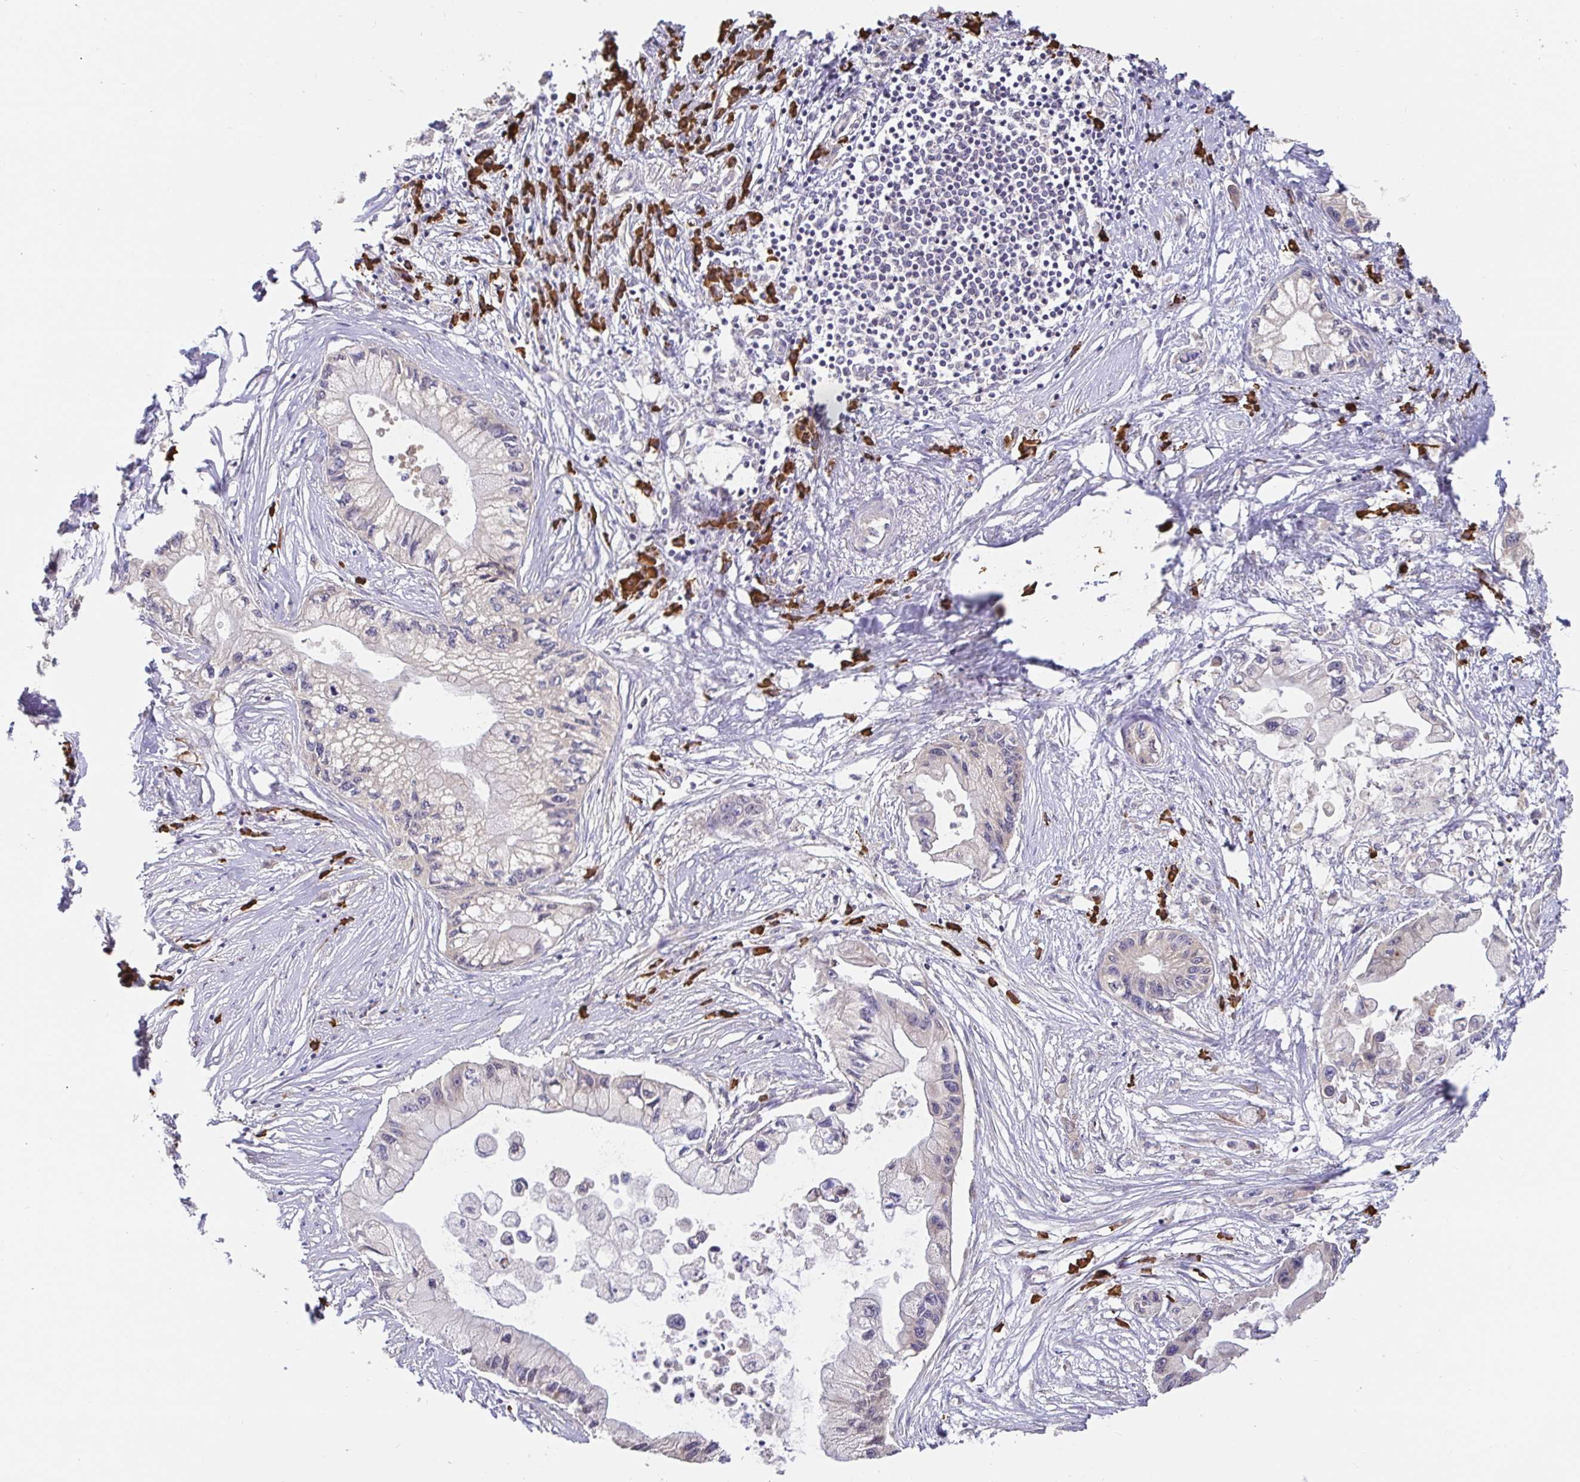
{"staining": {"intensity": "negative", "quantity": "none", "location": "none"}, "tissue": "pancreatic cancer", "cell_type": "Tumor cells", "image_type": "cancer", "snomed": [{"axis": "morphology", "description": "Adenocarcinoma, NOS"}, {"axis": "topography", "description": "Pancreas"}], "caption": "This is an immunohistochemistry image of human pancreatic cancer. There is no expression in tumor cells.", "gene": "HAGH", "patient": {"sex": "male", "age": 61}}